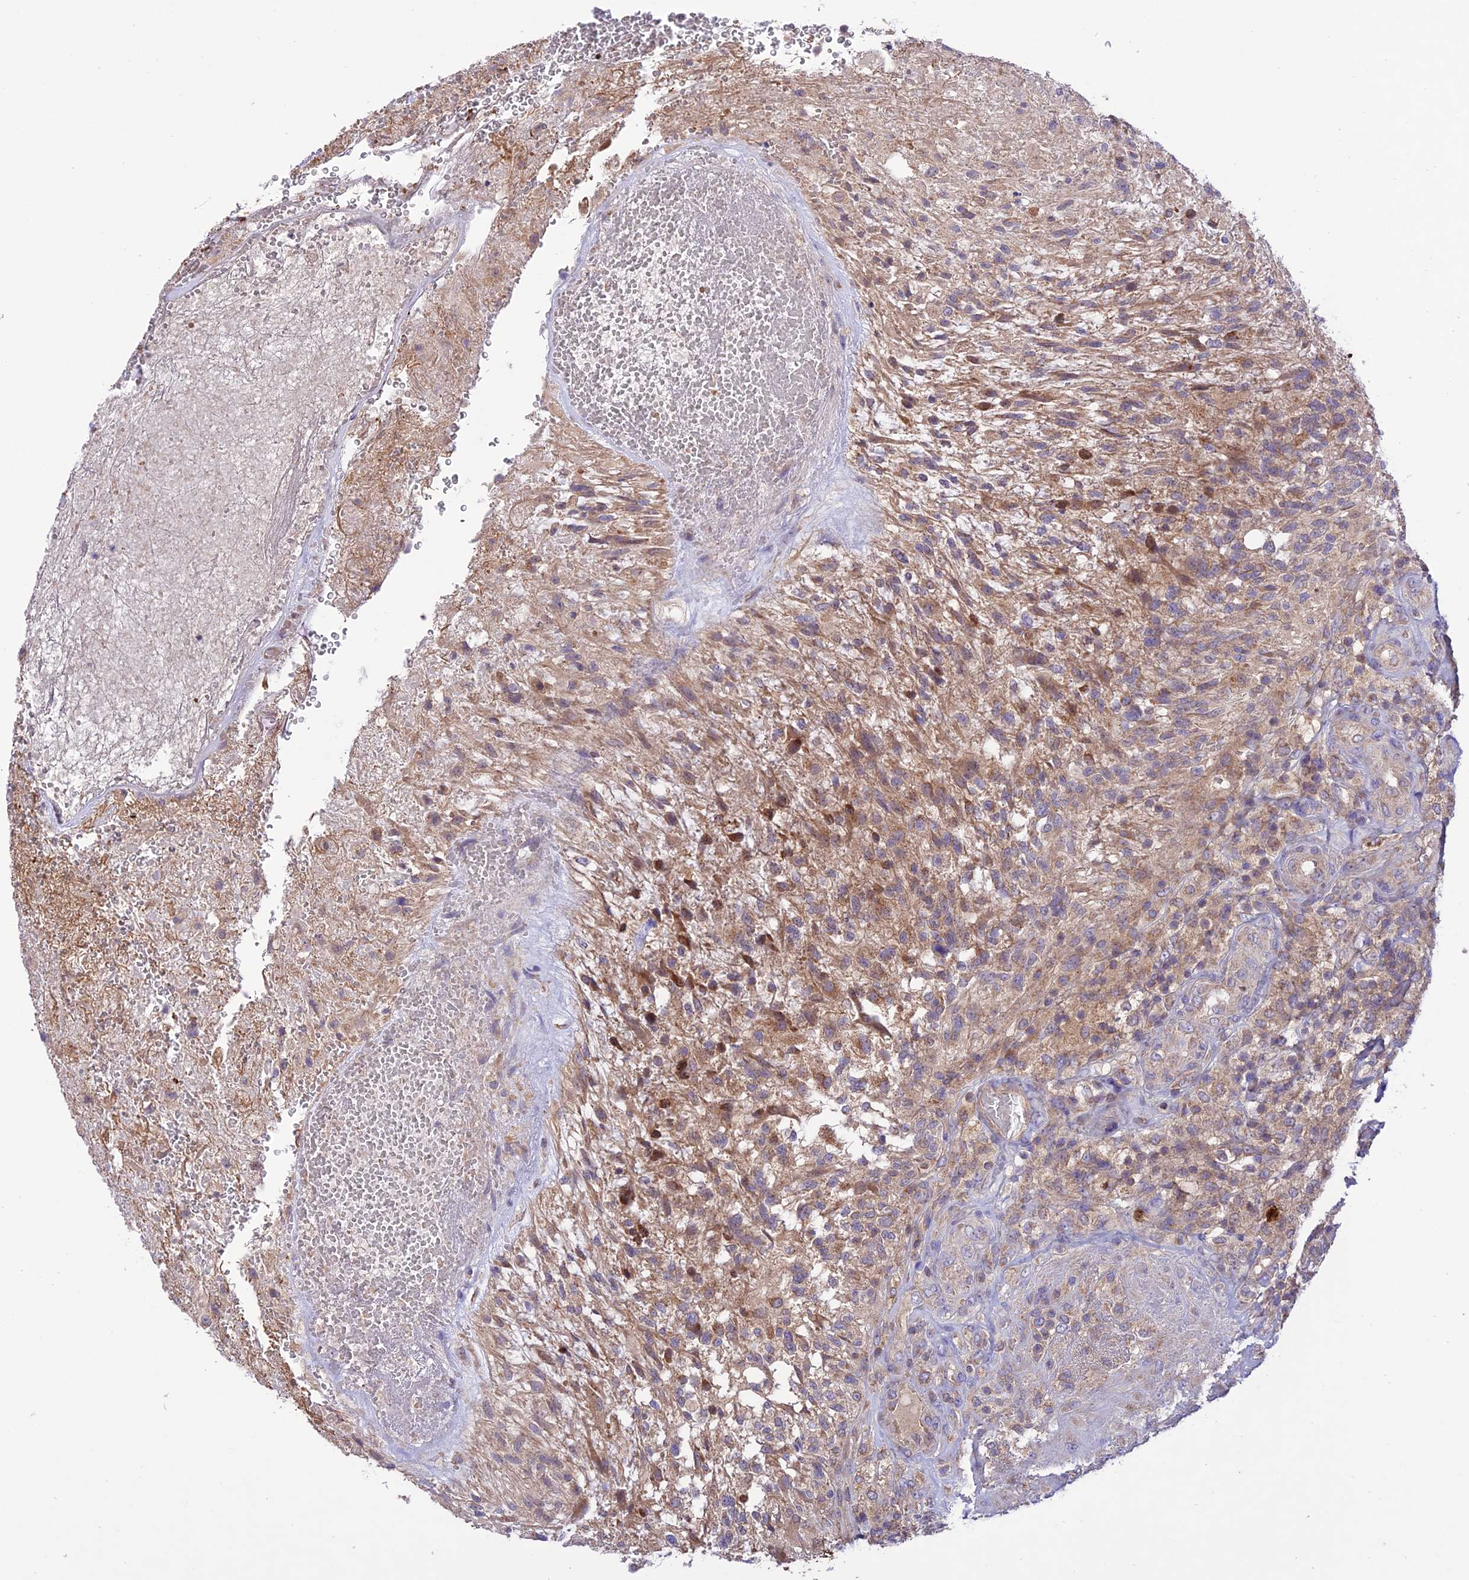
{"staining": {"intensity": "moderate", "quantity": "25%-75%", "location": "cytoplasmic/membranous"}, "tissue": "glioma", "cell_type": "Tumor cells", "image_type": "cancer", "snomed": [{"axis": "morphology", "description": "Glioma, malignant, High grade"}, {"axis": "topography", "description": "Brain"}], "caption": "Immunohistochemical staining of human glioma demonstrates medium levels of moderate cytoplasmic/membranous staining in approximately 25%-75% of tumor cells.", "gene": "NDUFAF1", "patient": {"sex": "male", "age": 56}}